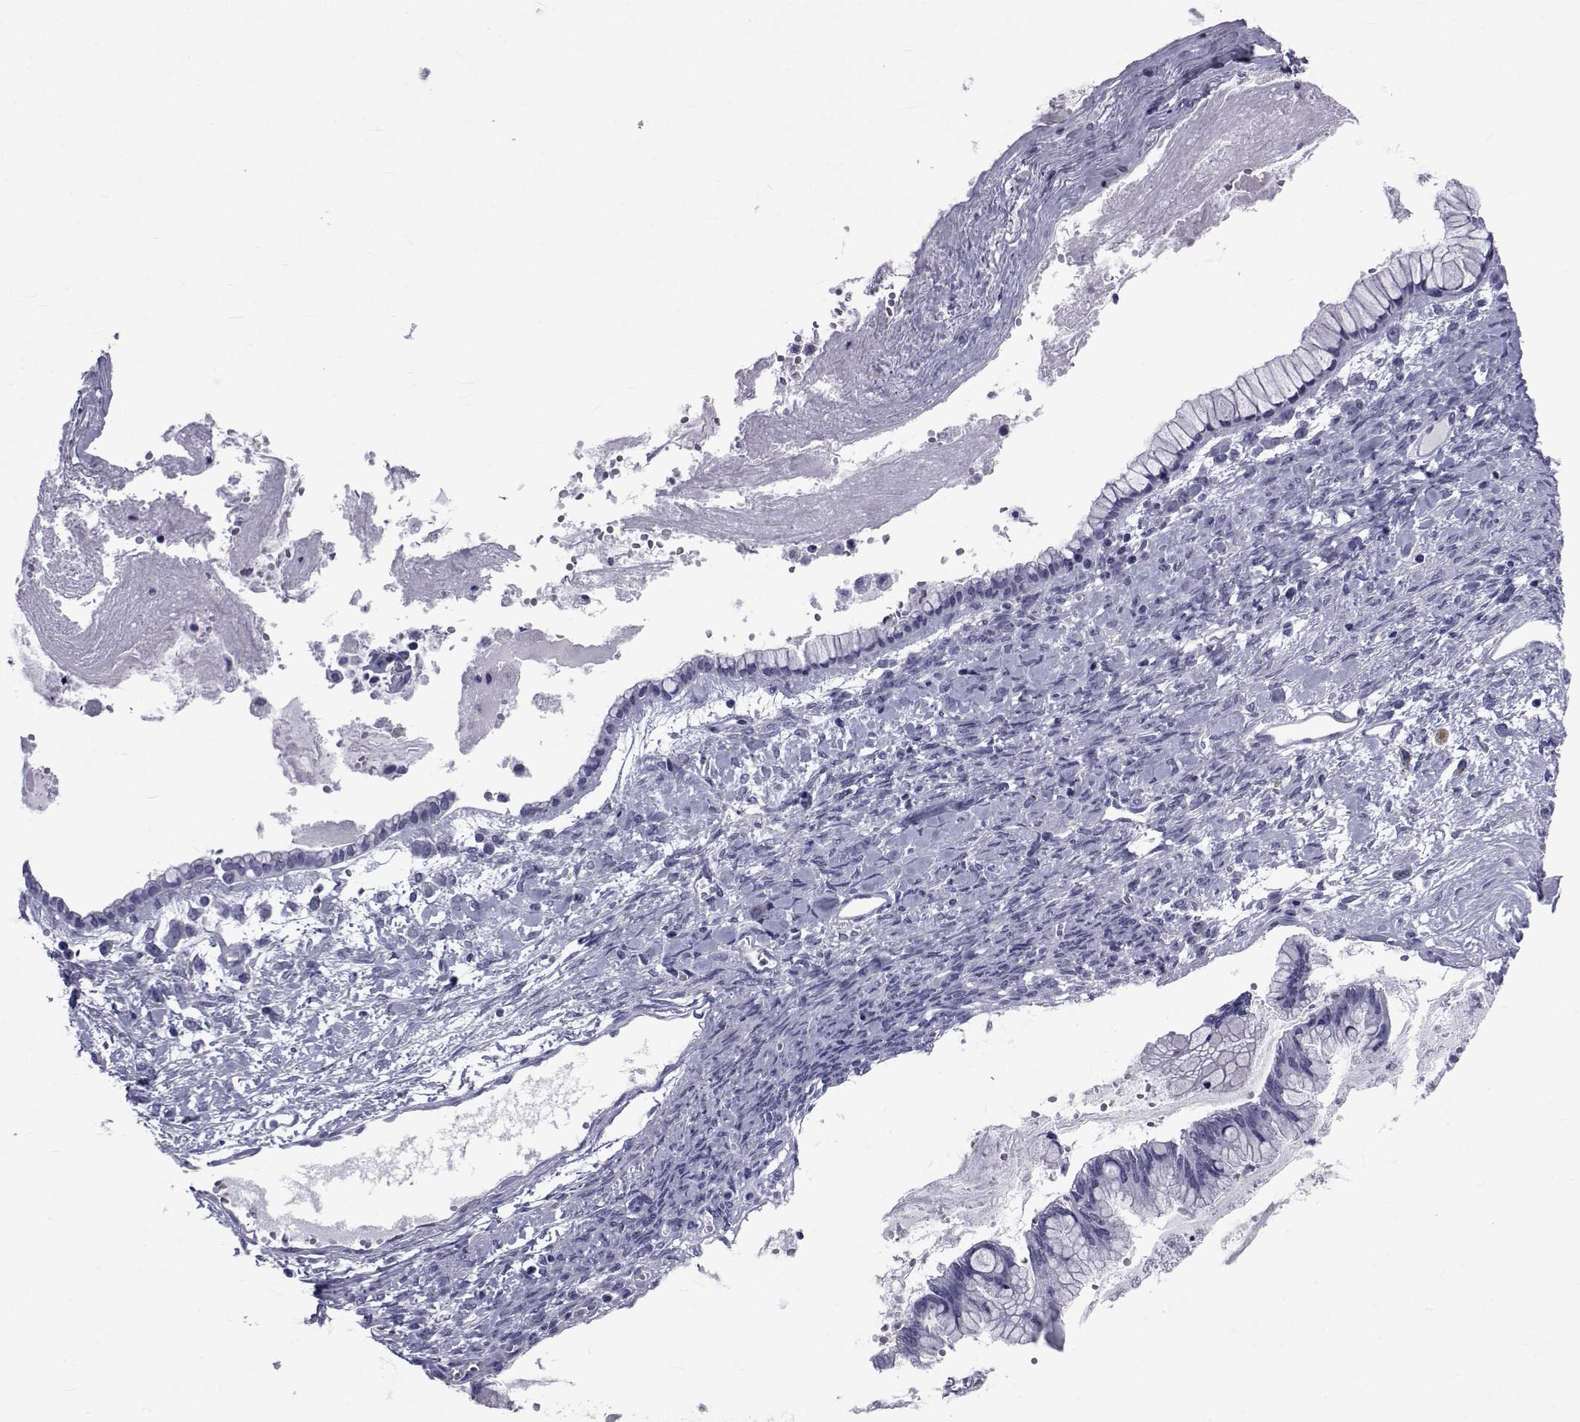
{"staining": {"intensity": "negative", "quantity": "none", "location": "none"}, "tissue": "ovarian cancer", "cell_type": "Tumor cells", "image_type": "cancer", "snomed": [{"axis": "morphology", "description": "Cystadenocarcinoma, mucinous, NOS"}, {"axis": "topography", "description": "Ovary"}], "caption": "A photomicrograph of ovarian cancer (mucinous cystadenocarcinoma) stained for a protein displays no brown staining in tumor cells.", "gene": "GKAP1", "patient": {"sex": "female", "age": 67}}